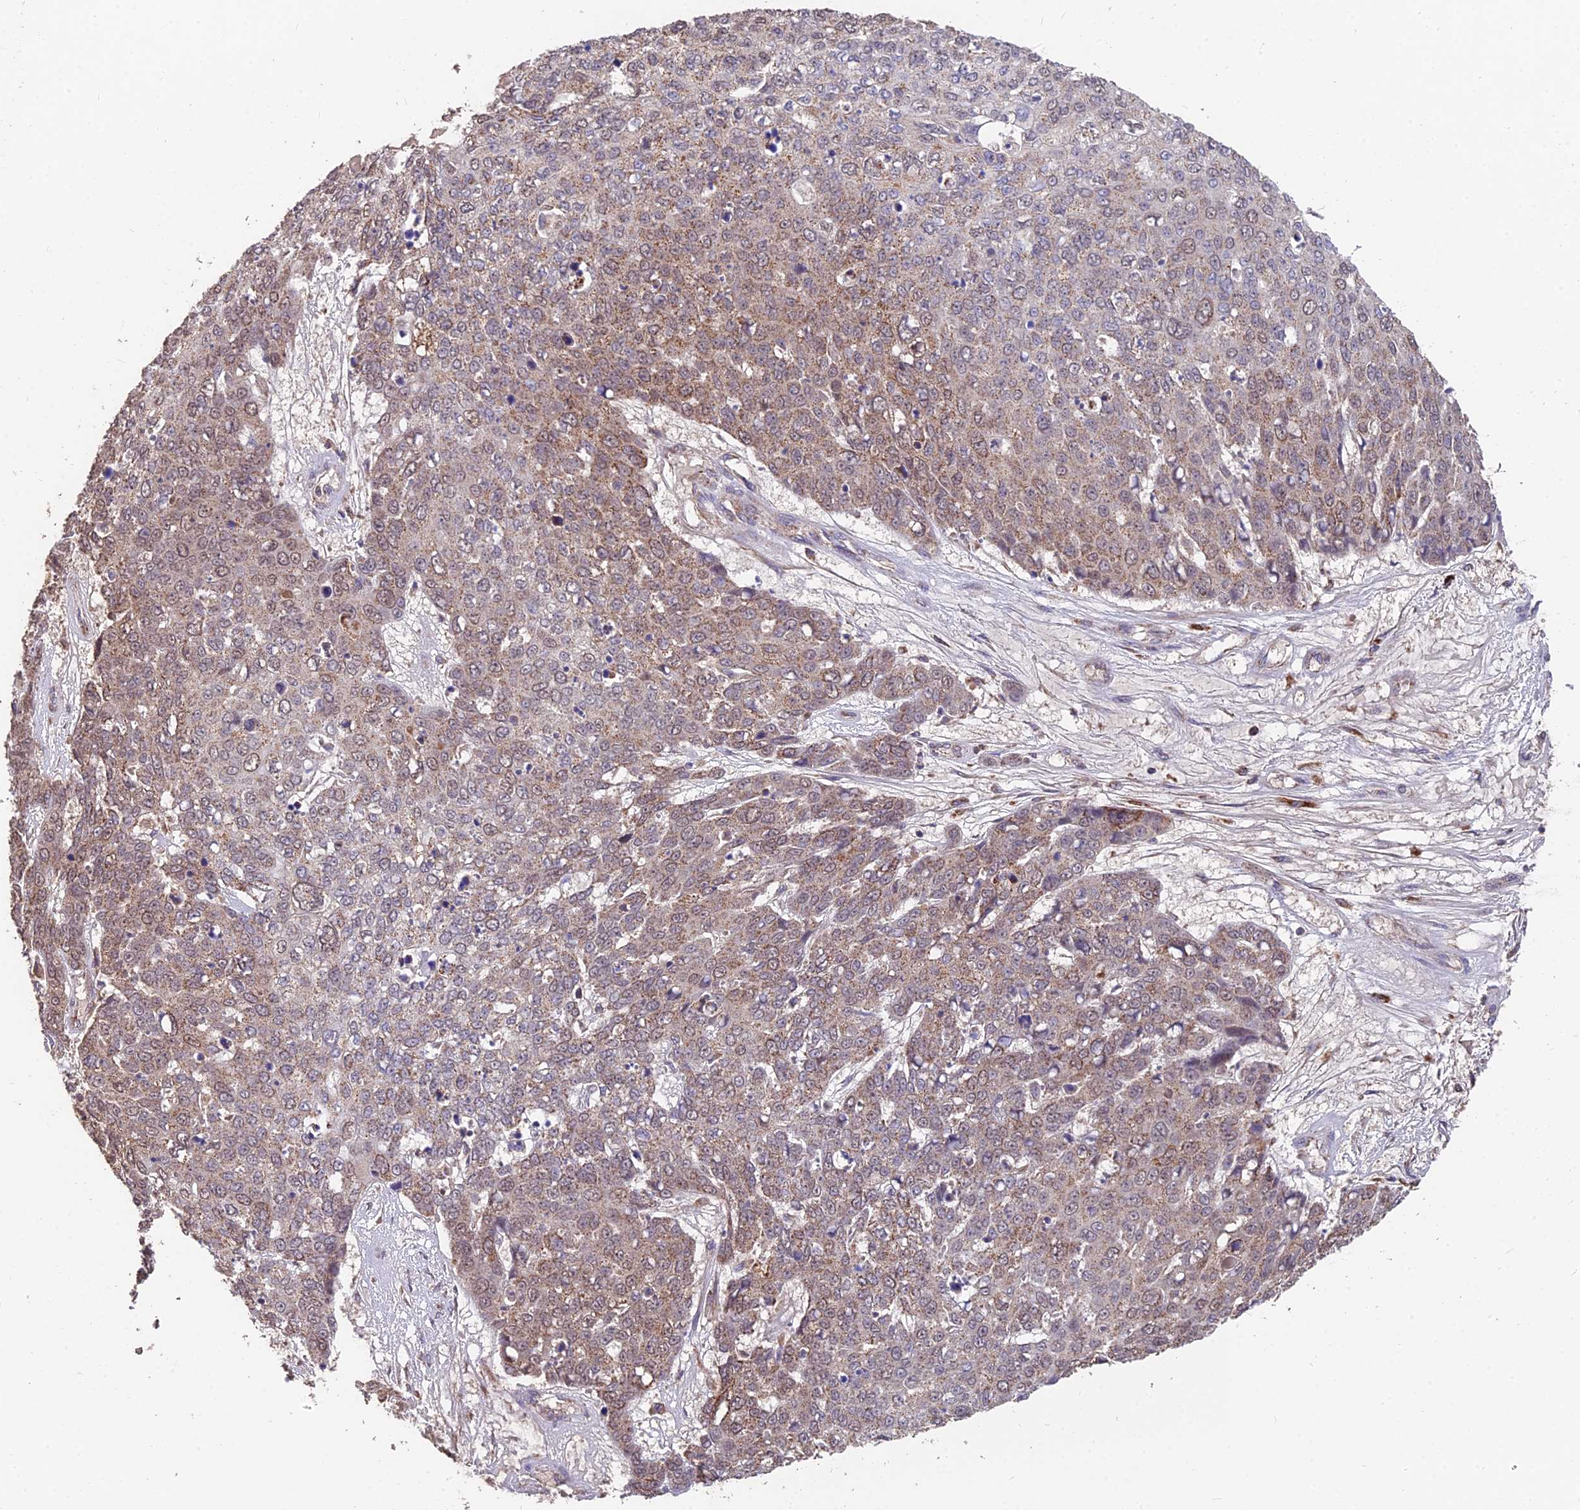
{"staining": {"intensity": "moderate", "quantity": "<25%", "location": "cytoplasmic/membranous"}, "tissue": "skin cancer", "cell_type": "Tumor cells", "image_type": "cancer", "snomed": [{"axis": "morphology", "description": "Squamous cell carcinoma, NOS"}, {"axis": "topography", "description": "Skin"}], "caption": "Immunohistochemistry (IHC) of human squamous cell carcinoma (skin) reveals low levels of moderate cytoplasmic/membranous expression in about <25% of tumor cells. (DAB = brown stain, brightfield microscopy at high magnification).", "gene": "IFT22", "patient": {"sex": "male", "age": 71}}